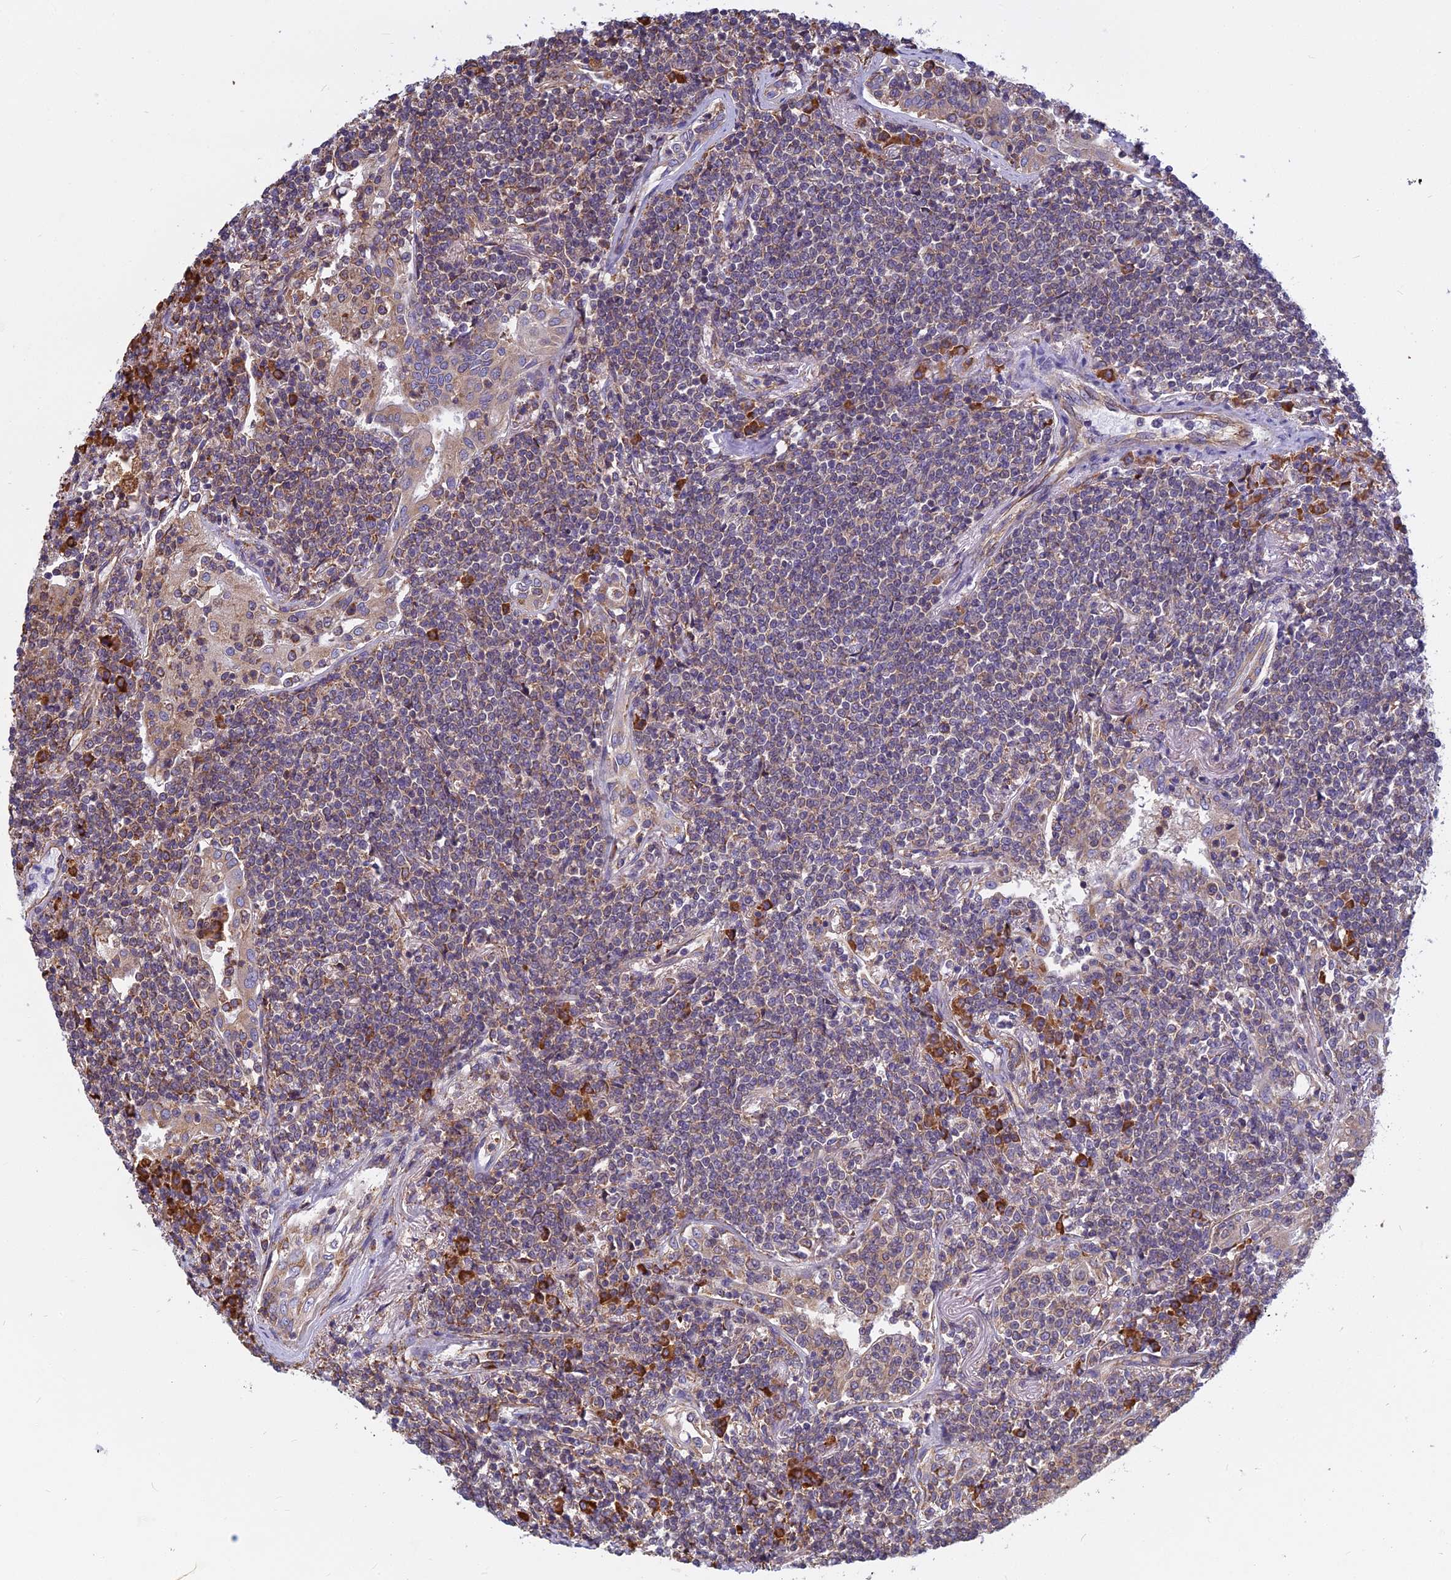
{"staining": {"intensity": "weak", "quantity": "<25%", "location": "cytoplasmic/membranous"}, "tissue": "lymphoma", "cell_type": "Tumor cells", "image_type": "cancer", "snomed": [{"axis": "morphology", "description": "Malignant lymphoma, non-Hodgkin's type, Low grade"}, {"axis": "topography", "description": "Lung"}], "caption": "Human lymphoma stained for a protein using immunohistochemistry (IHC) reveals no positivity in tumor cells.", "gene": "KIAA1143", "patient": {"sex": "female", "age": 71}}